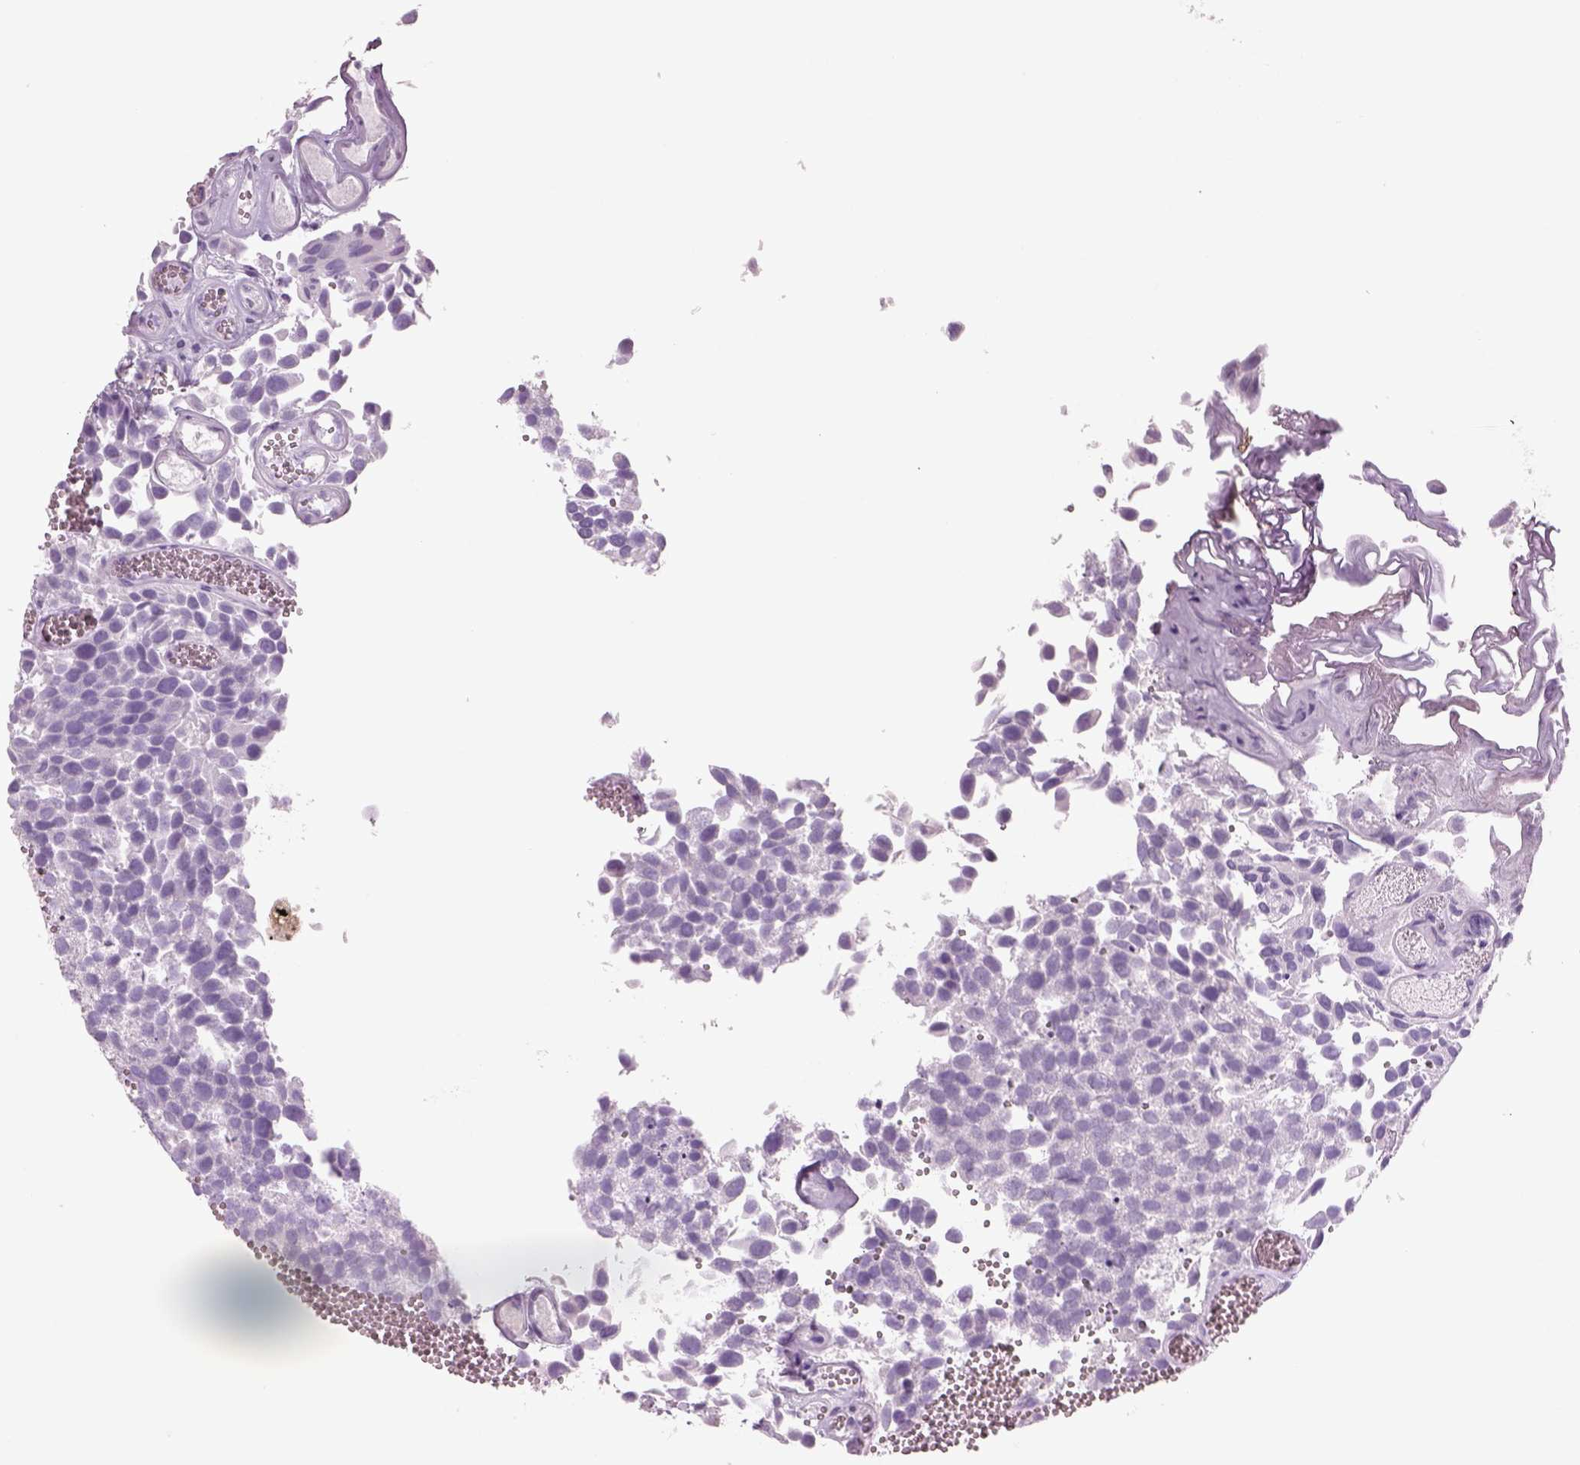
{"staining": {"intensity": "negative", "quantity": "none", "location": "none"}, "tissue": "urothelial cancer", "cell_type": "Tumor cells", "image_type": "cancer", "snomed": [{"axis": "morphology", "description": "Urothelial carcinoma, Low grade"}, {"axis": "topography", "description": "Urinary bladder"}], "caption": "Tumor cells show no significant staining in urothelial cancer.", "gene": "RHO", "patient": {"sex": "female", "age": 69}}